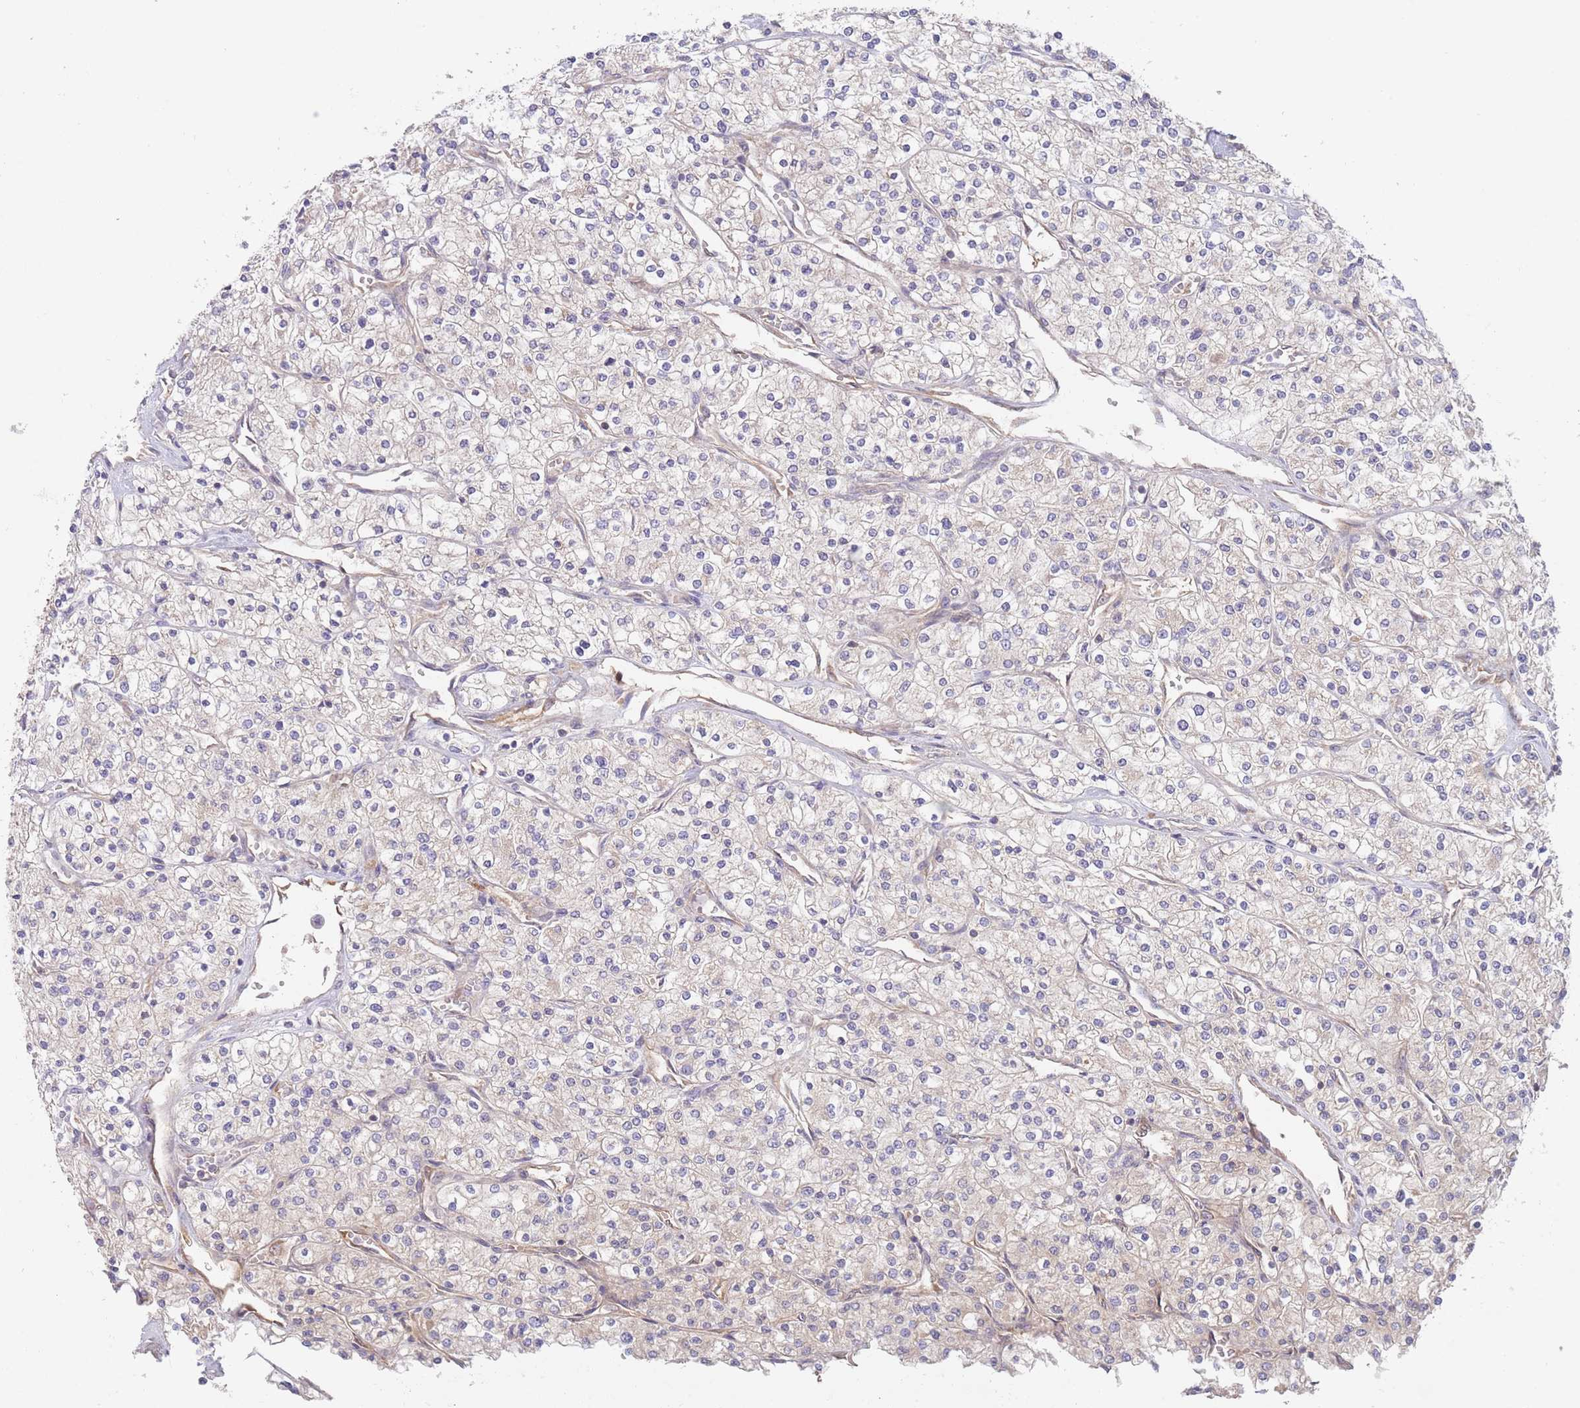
{"staining": {"intensity": "negative", "quantity": "none", "location": "none"}, "tissue": "renal cancer", "cell_type": "Tumor cells", "image_type": "cancer", "snomed": [{"axis": "morphology", "description": "Adenocarcinoma, NOS"}, {"axis": "topography", "description": "Kidney"}], "caption": "IHC photomicrograph of neoplastic tissue: human adenocarcinoma (renal) stained with DAB demonstrates no significant protein staining in tumor cells.", "gene": "GUK1", "patient": {"sex": "male", "age": 80}}